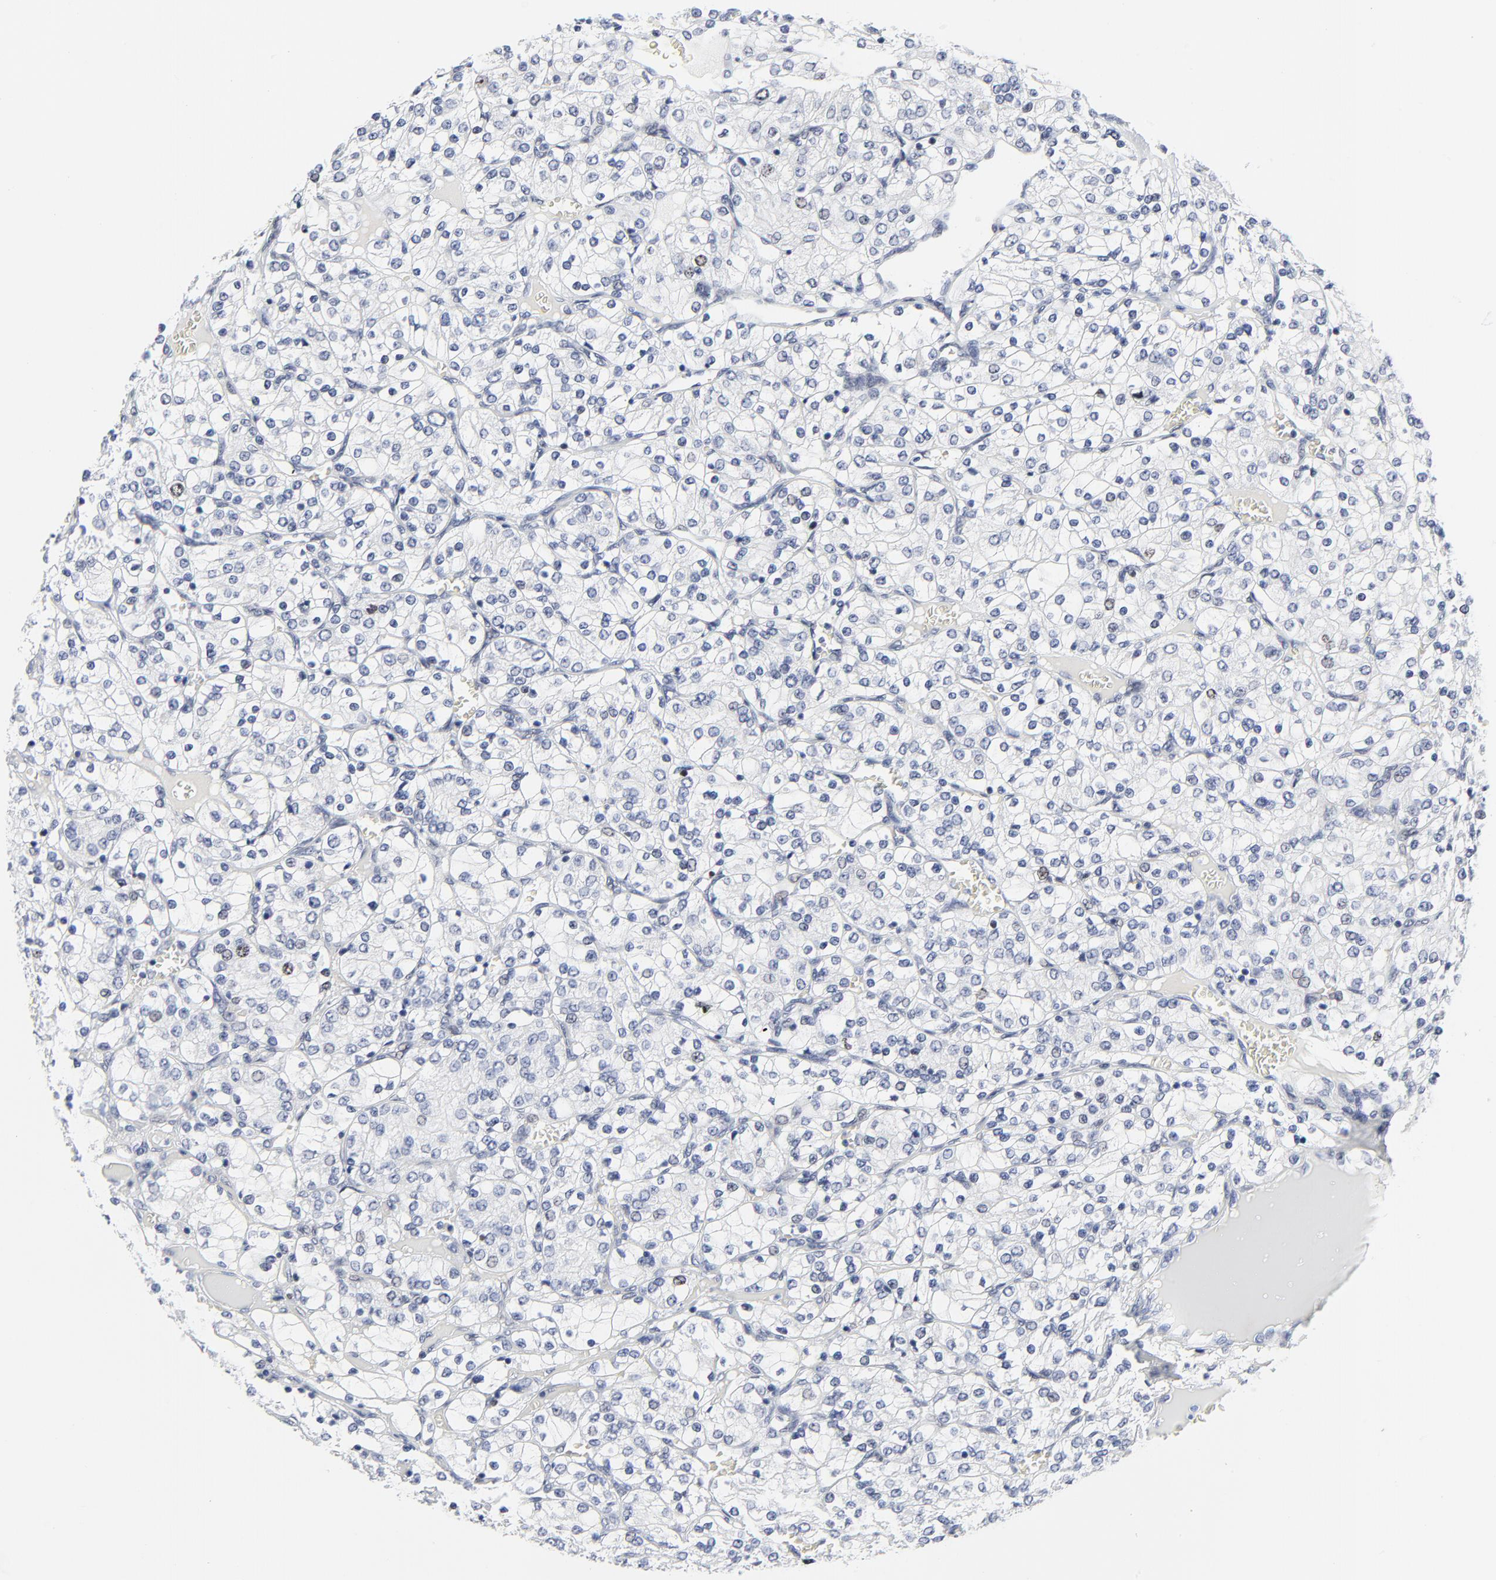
{"staining": {"intensity": "negative", "quantity": "none", "location": "none"}, "tissue": "renal cancer", "cell_type": "Tumor cells", "image_type": "cancer", "snomed": [{"axis": "morphology", "description": "Adenocarcinoma, NOS"}, {"axis": "topography", "description": "Kidney"}], "caption": "DAB (3,3'-diaminobenzidine) immunohistochemical staining of human renal cancer (adenocarcinoma) exhibits no significant positivity in tumor cells. (DAB immunohistochemistry (IHC) with hematoxylin counter stain).", "gene": "ZNF589", "patient": {"sex": "female", "age": 62}}